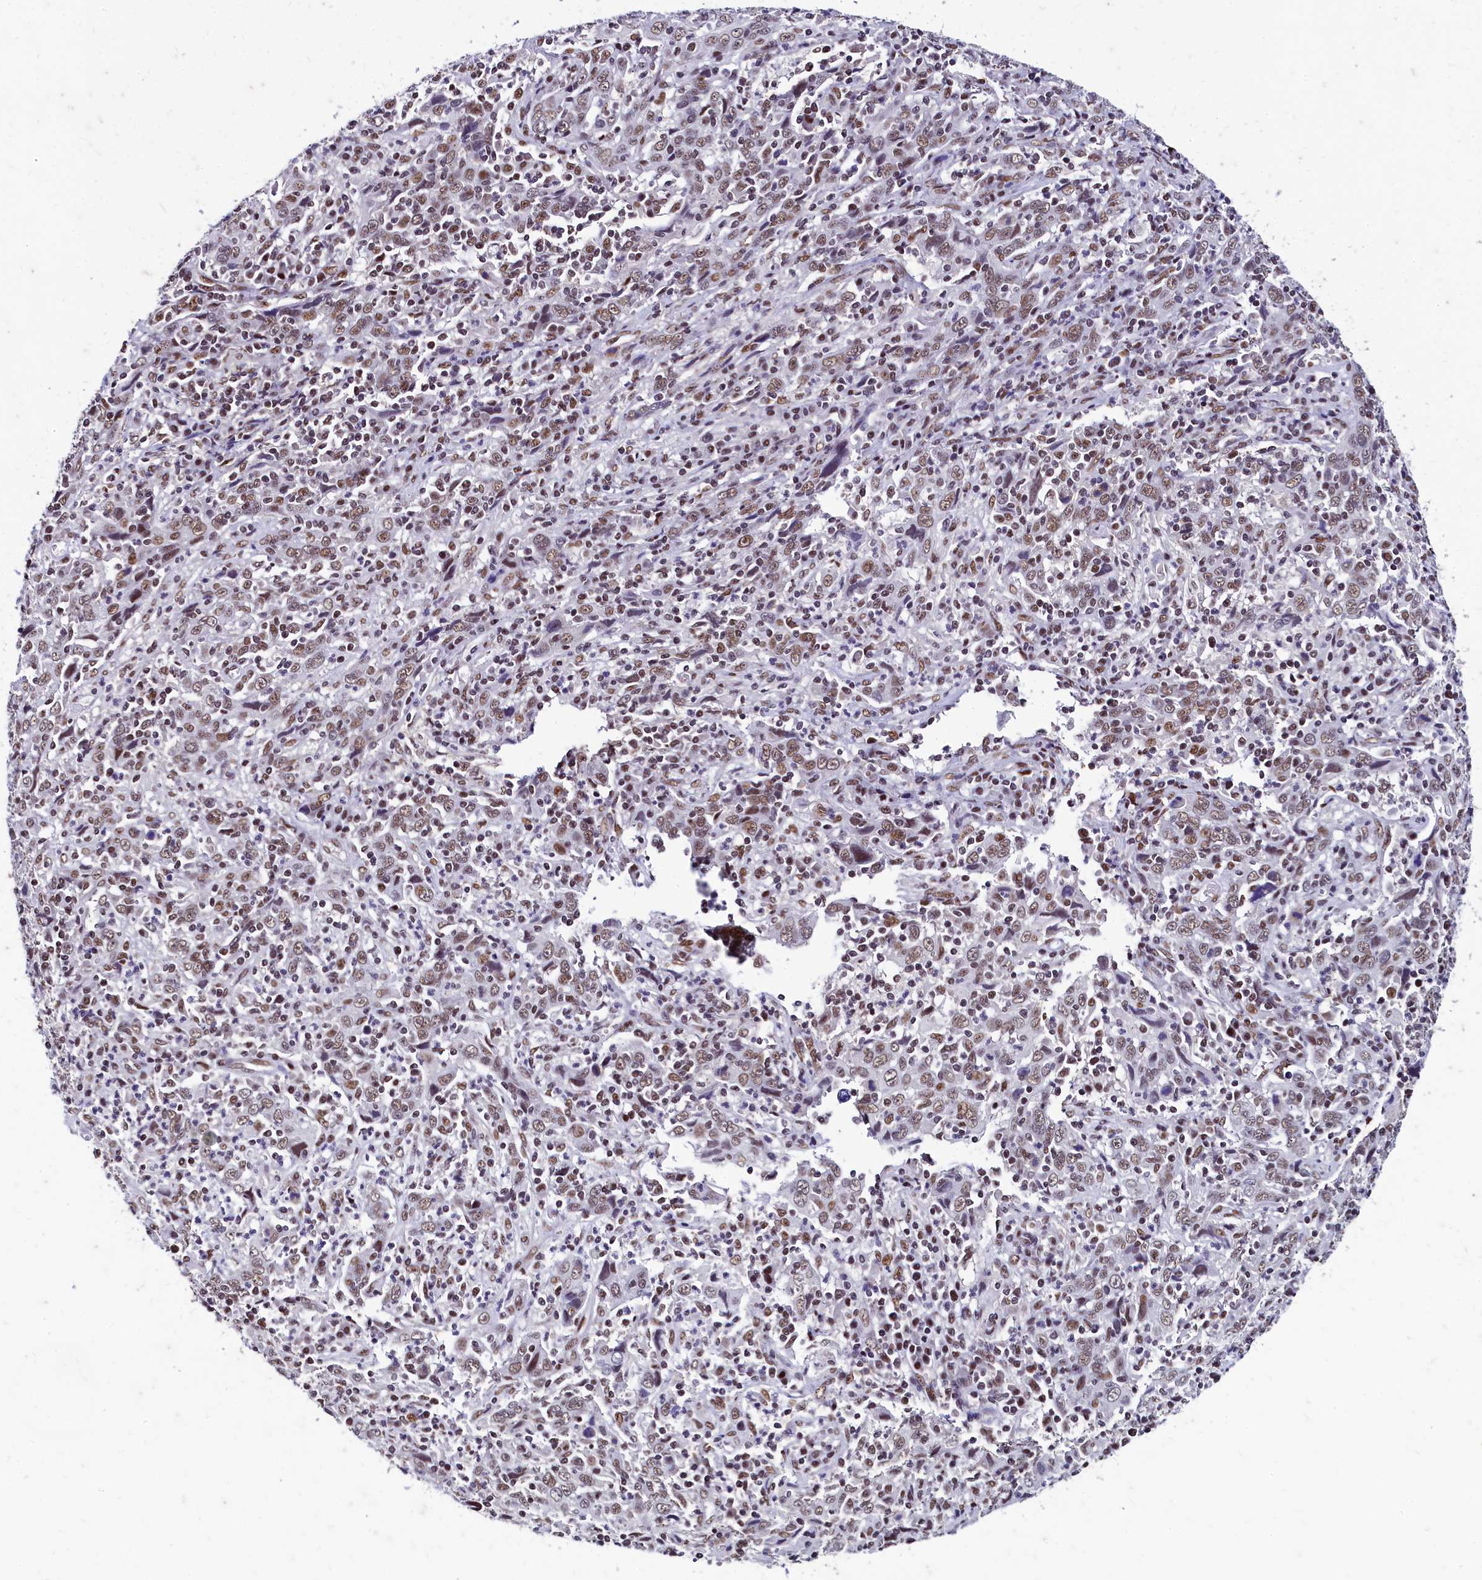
{"staining": {"intensity": "moderate", "quantity": ">75%", "location": "nuclear"}, "tissue": "cervical cancer", "cell_type": "Tumor cells", "image_type": "cancer", "snomed": [{"axis": "morphology", "description": "Squamous cell carcinoma, NOS"}, {"axis": "topography", "description": "Cervix"}], "caption": "The immunohistochemical stain labels moderate nuclear staining in tumor cells of cervical cancer tissue.", "gene": "CPSF7", "patient": {"sex": "female", "age": 46}}